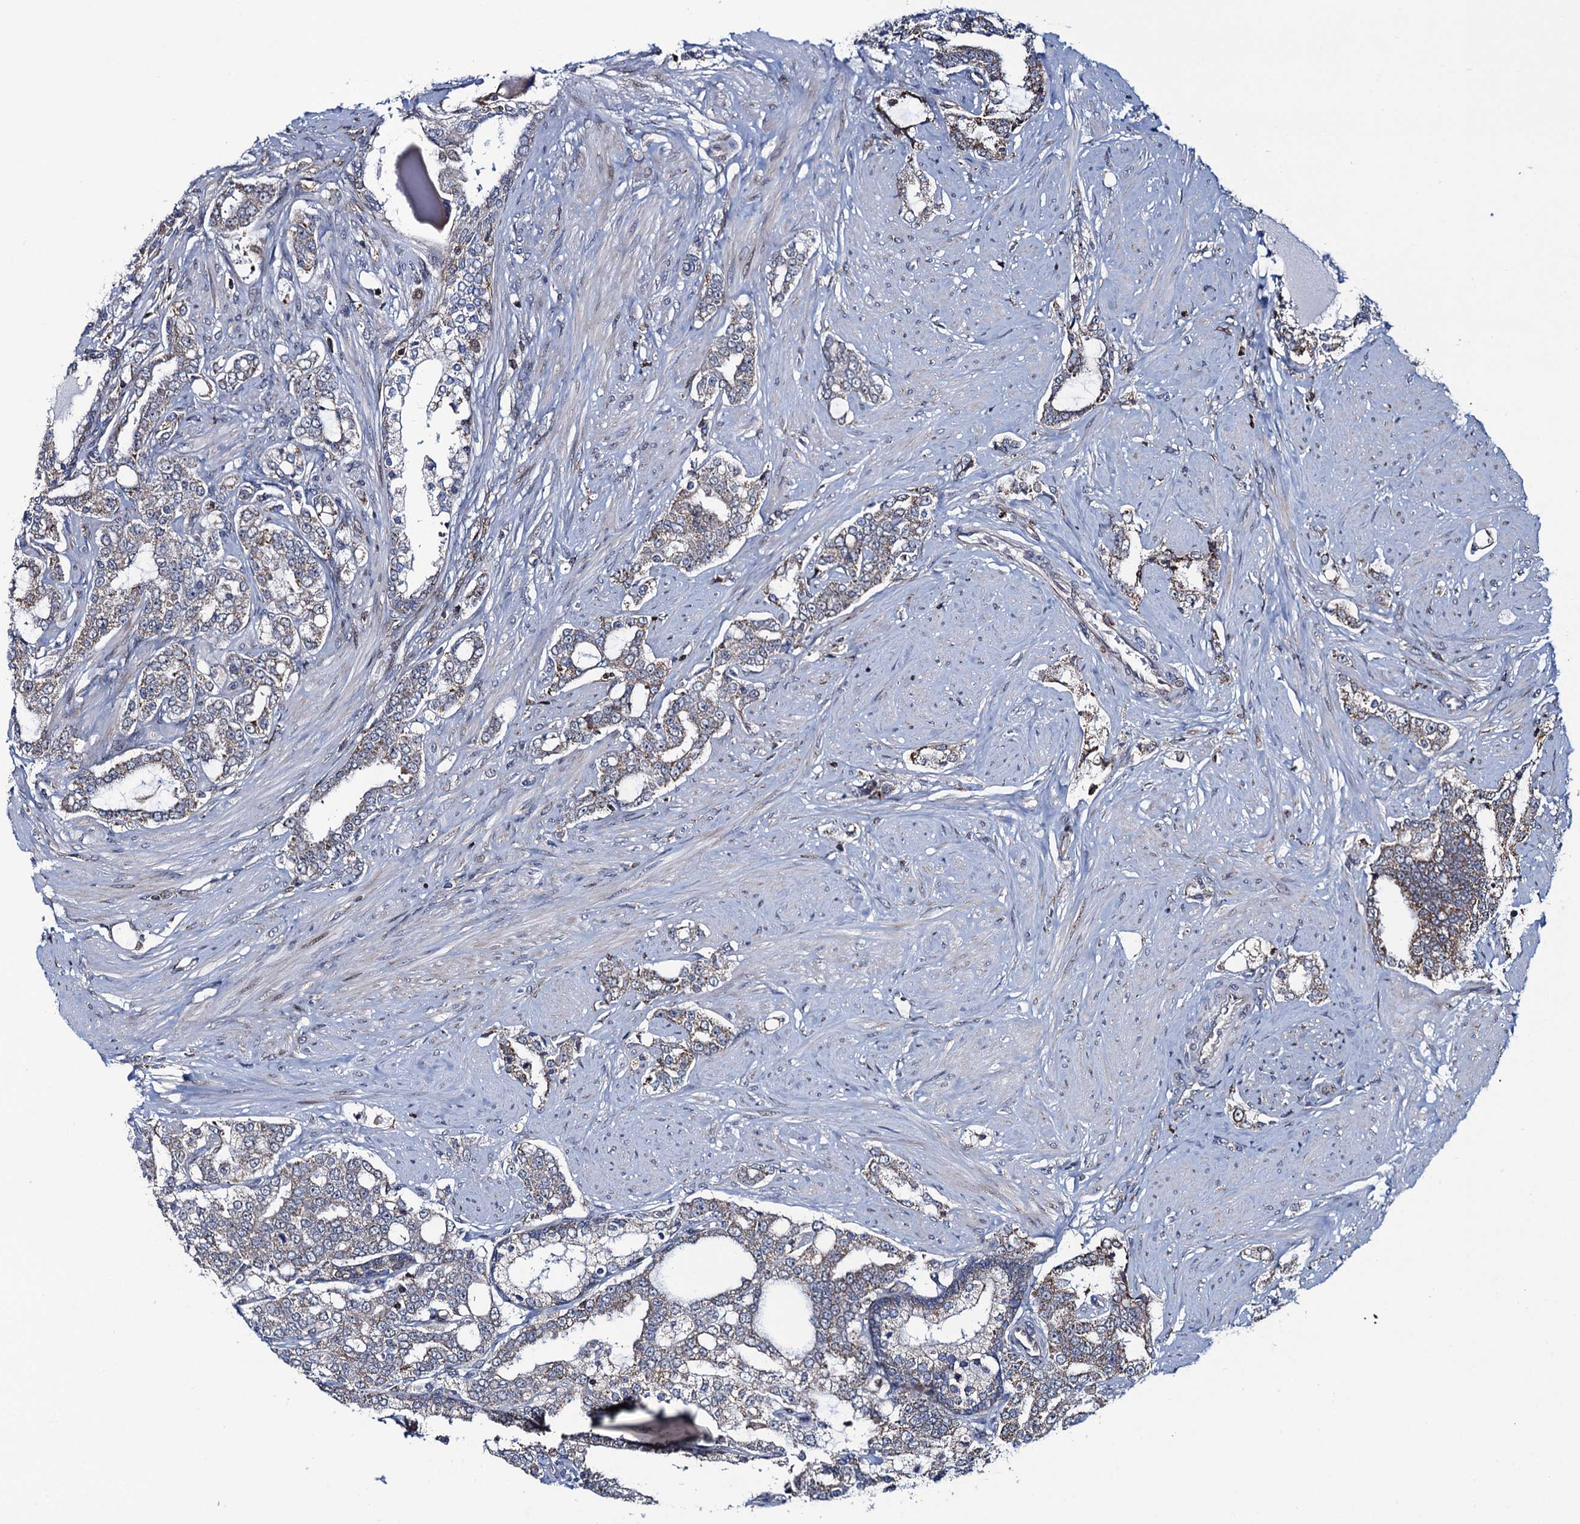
{"staining": {"intensity": "weak", "quantity": ">75%", "location": "cytoplasmic/membranous"}, "tissue": "prostate cancer", "cell_type": "Tumor cells", "image_type": "cancer", "snomed": [{"axis": "morphology", "description": "Adenocarcinoma, High grade"}, {"axis": "topography", "description": "Prostate"}], "caption": "Immunohistochemistry (IHC) of human prostate cancer (high-grade adenocarcinoma) displays low levels of weak cytoplasmic/membranous staining in approximately >75% of tumor cells.", "gene": "CCDC102A", "patient": {"sex": "male", "age": 64}}